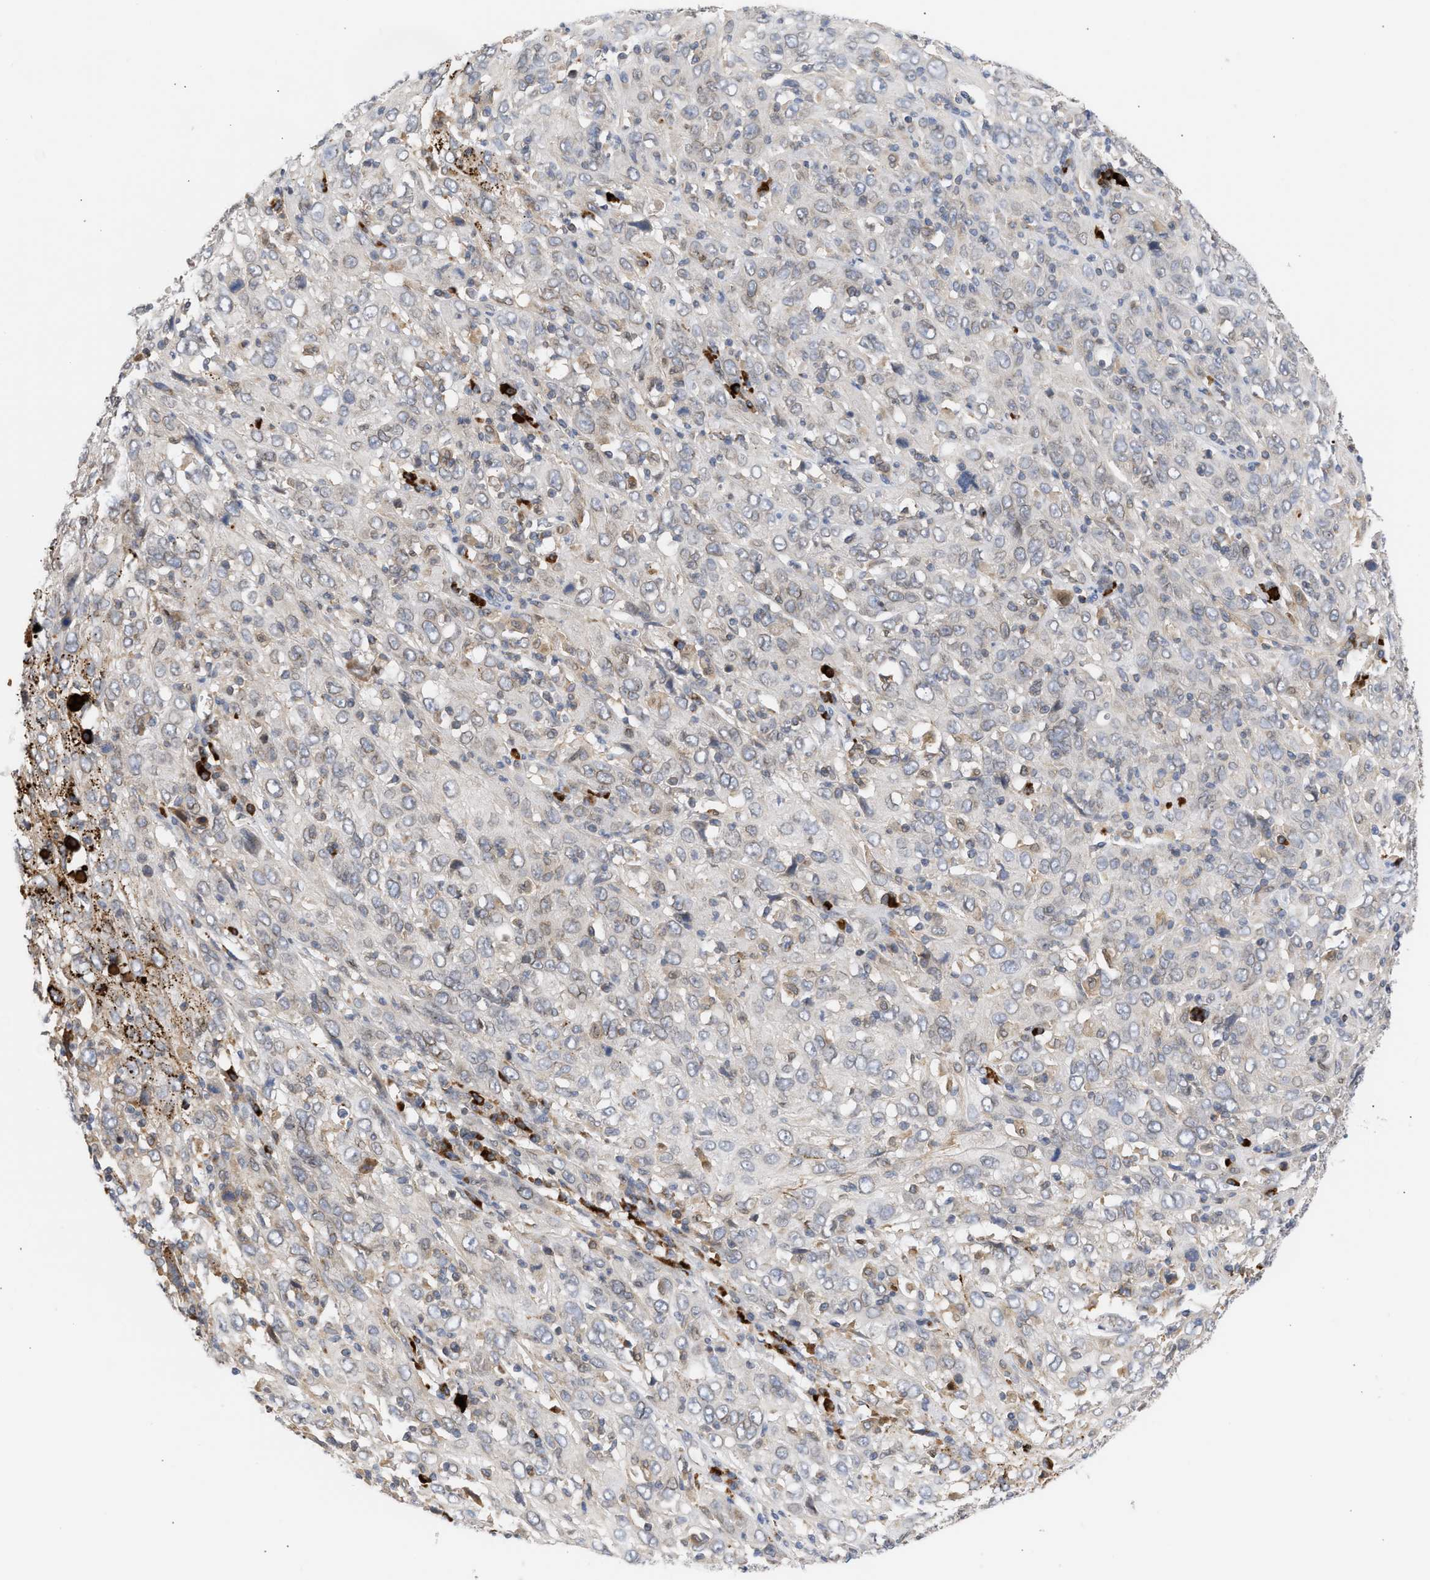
{"staining": {"intensity": "negative", "quantity": "none", "location": "none"}, "tissue": "cervical cancer", "cell_type": "Tumor cells", "image_type": "cancer", "snomed": [{"axis": "morphology", "description": "Squamous cell carcinoma, NOS"}, {"axis": "topography", "description": "Cervix"}], "caption": "Immunohistochemistry of cervical squamous cell carcinoma reveals no staining in tumor cells.", "gene": "NUP62", "patient": {"sex": "female", "age": 46}}